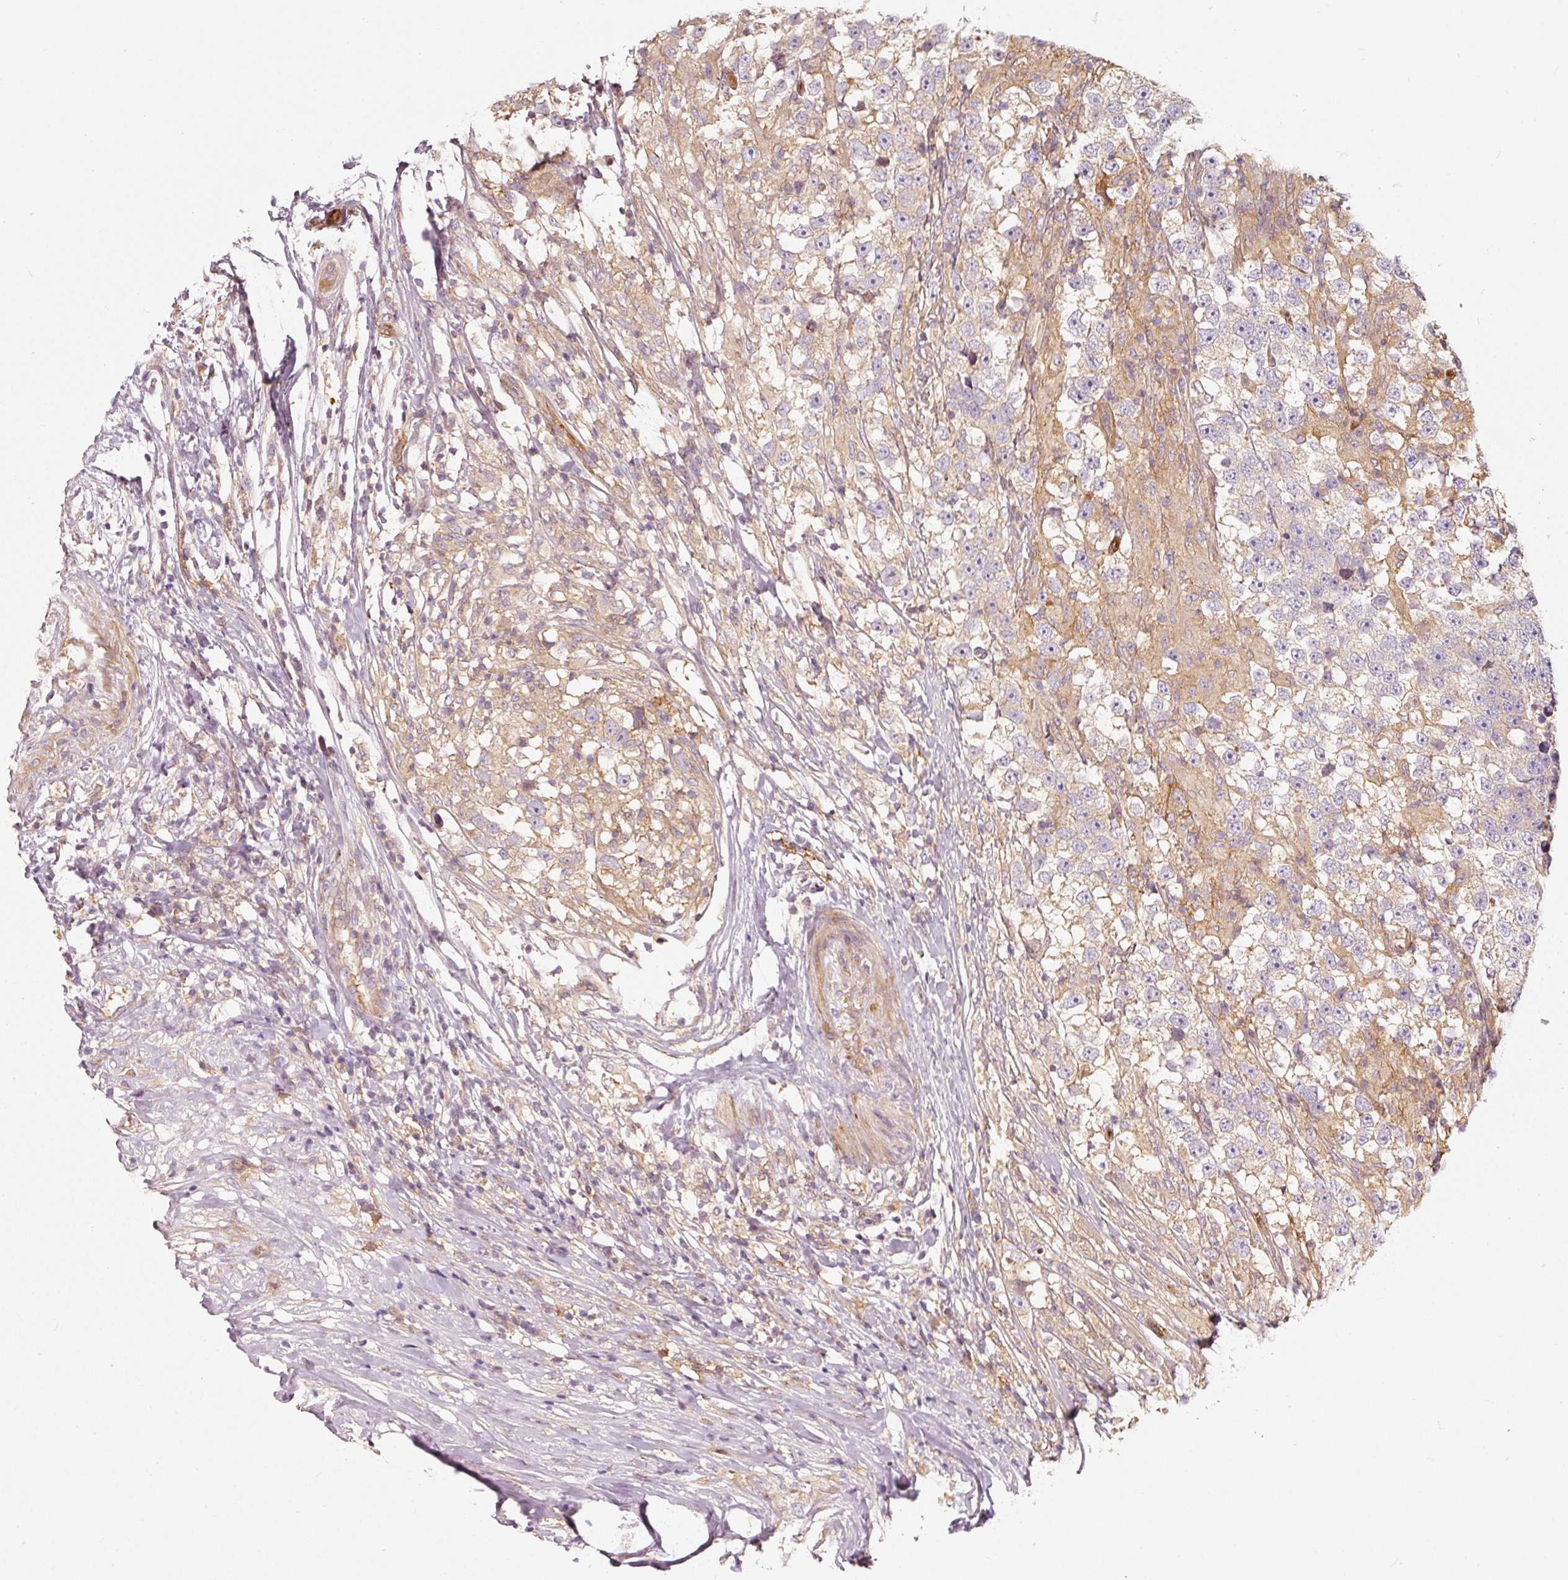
{"staining": {"intensity": "negative", "quantity": "none", "location": "none"}, "tissue": "testis cancer", "cell_type": "Tumor cells", "image_type": "cancer", "snomed": [{"axis": "morphology", "description": "Seminoma, NOS"}, {"axis": "topography", "description": "Testis"}], "caption": "Histopathology image shows no protein expression in tumor cells of testis seminoma tissue.", "gene": "IQGAP2", "patient": {"sex": "male", "age": 46}}